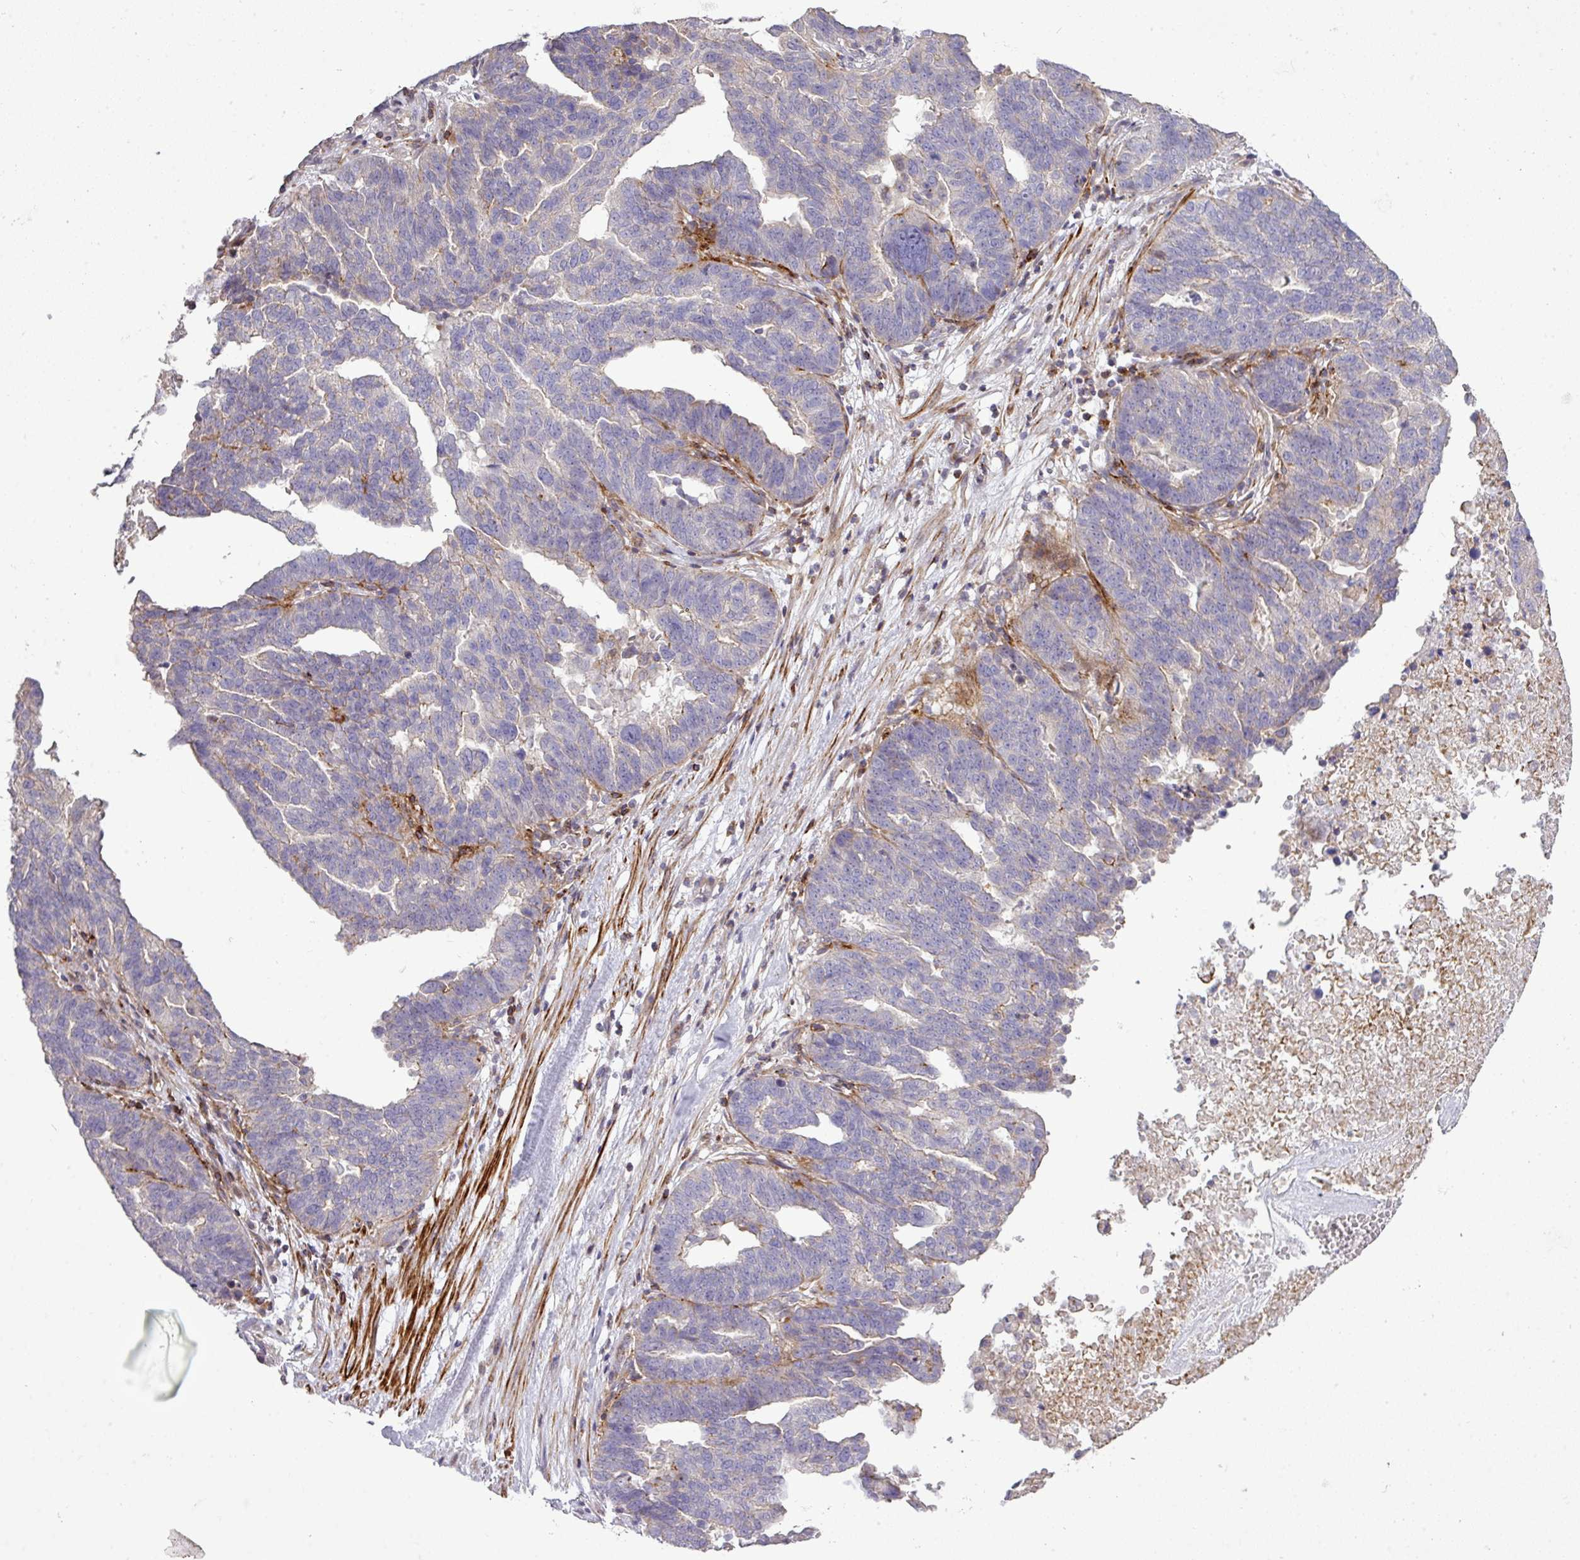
{"staining": {"intensity": "negative", "quantity": "none", "location": "none"}, "tissue": "ovarian cancer", "cell_type": "Tumor cells", "image_type": "cancer", "snomed": [{"axis": "morphology", "description": "Cystadenocarcinoma, serous, NOS"}, {"axis": "topography", "description": "Ovary"}], "caption": "Immunohistochemistry photomicrograph of human ovarian cancer stained for a protein (brown), which reveals no staining in tumor cells.", "gene": "TPRA1", "patient": {"sex": "female", "age": 59}}